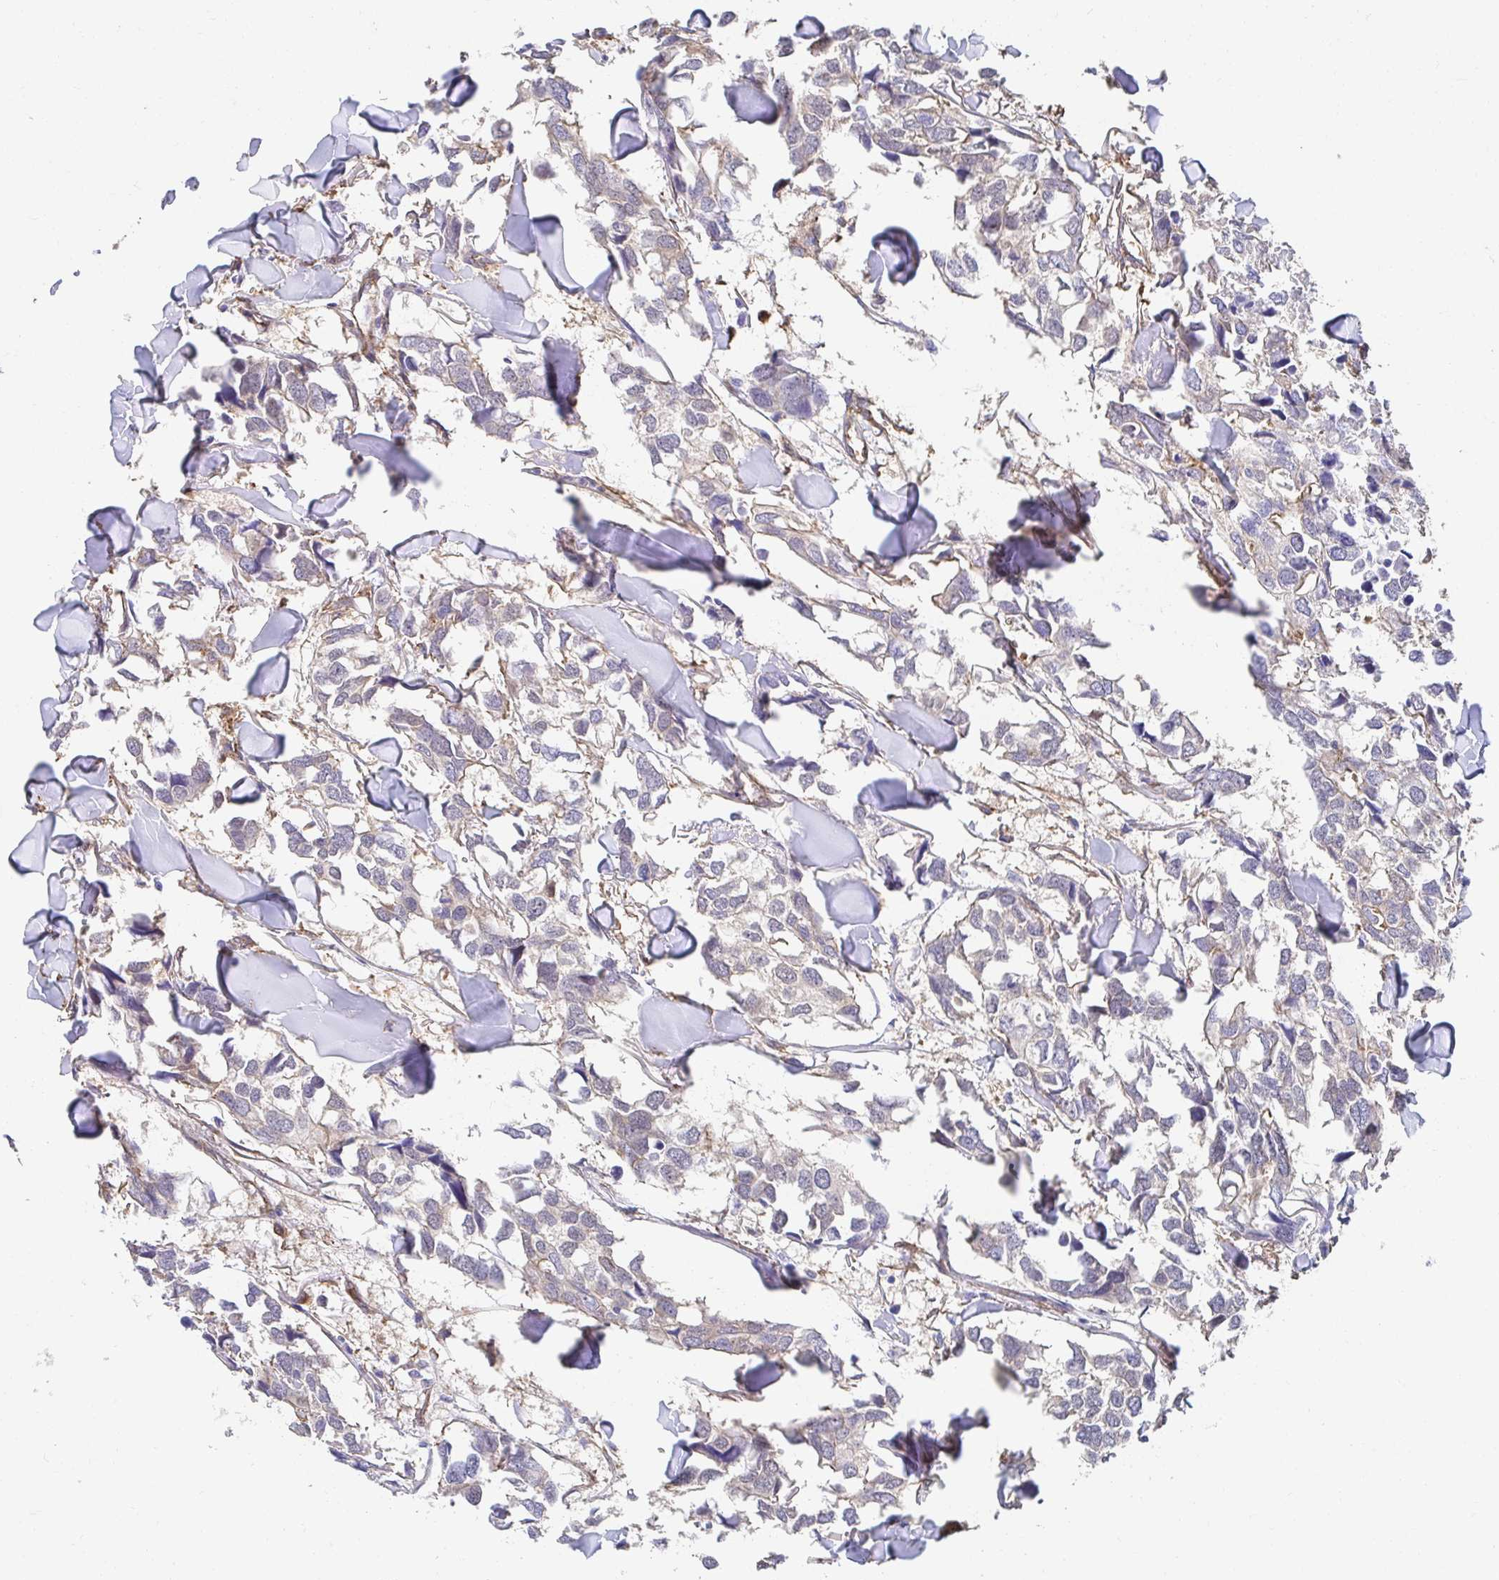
{"staining": {"intensity": "negative", "quantity": "none", "location": "none"}, "tissue": "breast cancer", "cell_type": "Tumor cells", "image_type": "cancer", "snomed": [{"axis": "morphology", "description": "Duct carcinoma"}, {"axis": "topography", "description": "Breast"}], "caption": "A high-resolution histopathology image shows immunohistochemistry (IHC) staining of infiltrating ductal carcinoma (breast), which demonstrates no significant positivity in tumor cells.", "gene": "CTTN", "patient": {"sex": "female", "age": 83}}